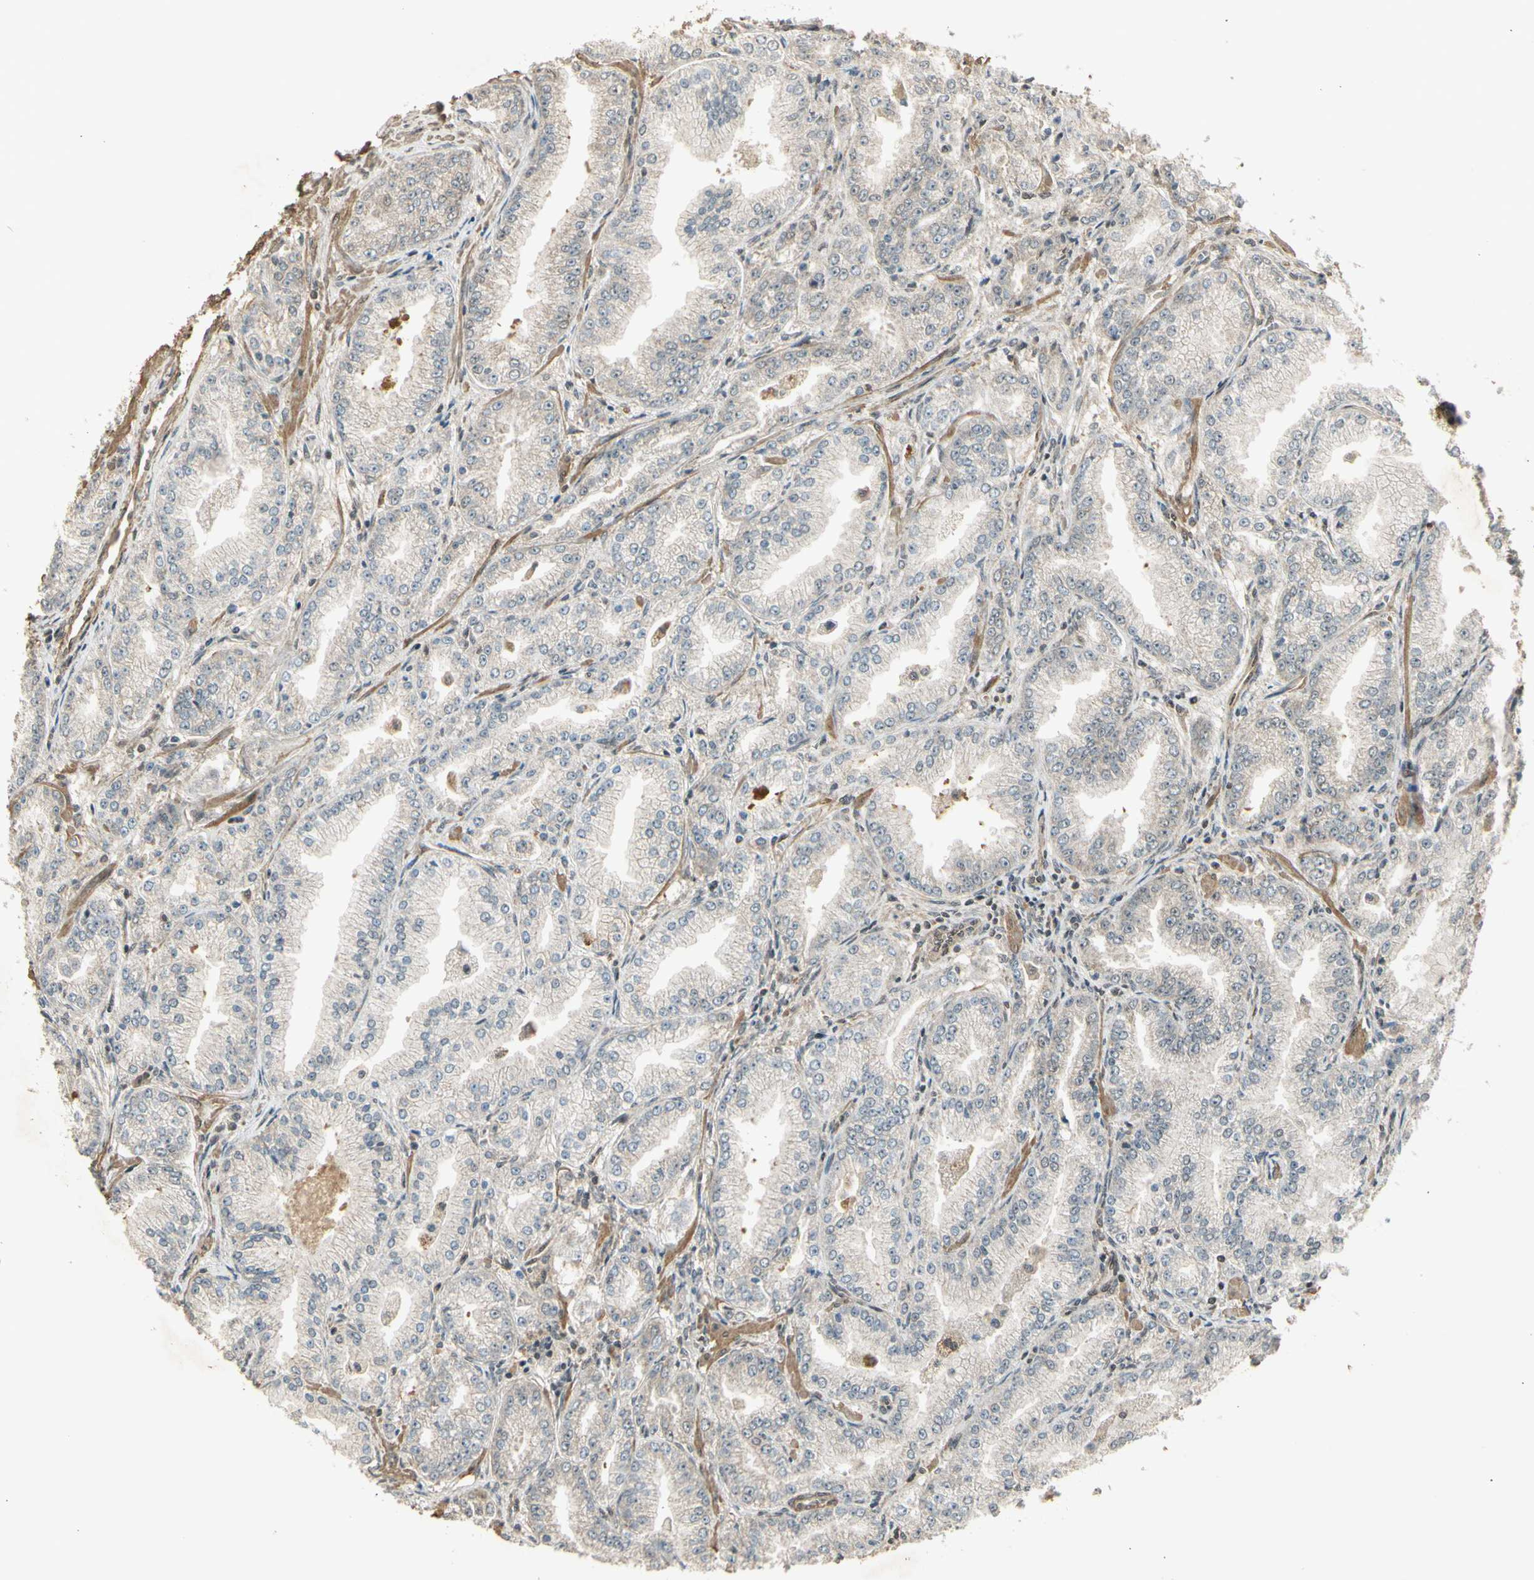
{"staining": {"intensity": "negative", "quantity": "none", "location": "none"}, "tissue": "prostate cancer", "cell_type": "Tumor cells", "image_type": "cancer", "snomed": [{"axis": "morphology", "description": "Adenocarcinoma, High grade"}, {"axis": "topography", "description": "Prostate"}], "caption": "There is no significant expression in tumor cells of prostate cancer.", "gene": "GMEB2", "patient": {"sex": "male", "age": 61}}